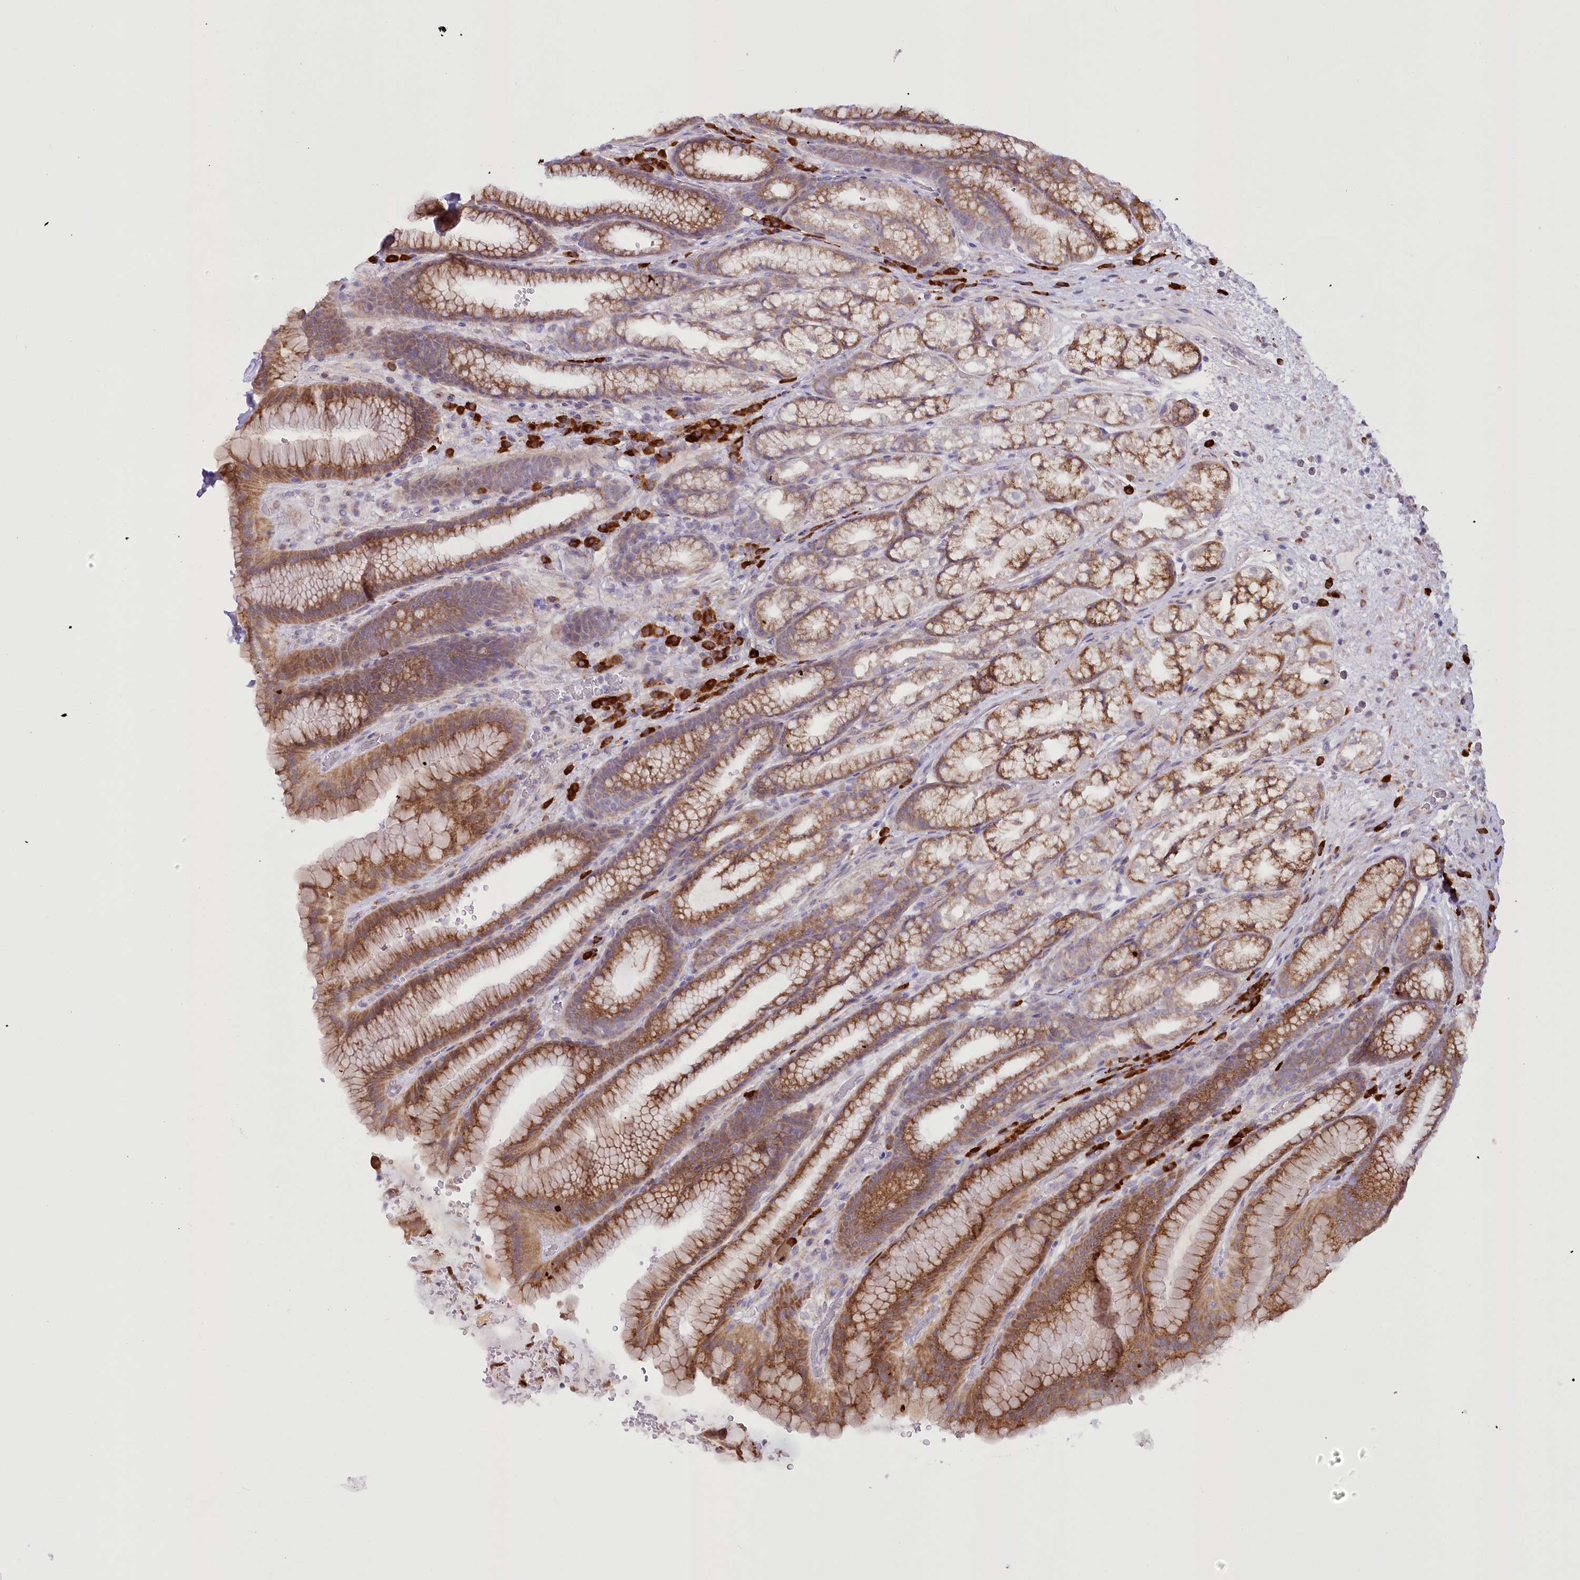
{"staining": {"intensity": "moderate", "quantity": "25%-75%", "location": "cytoplasmic/membranous"}, "tissue": "stomach", "cell_type": "Glandular cells", "image_type": "normal", "snomed": [{"axis": "morphology", "description": "Normal tissue, NOS"}, {"axis": "morphology", "description": "Adenocarcinoma, NOS"}, {"axis": "topography", "description": "Stomach"}], "caption": "Glandular cells display medium levels of moderate cytoplasmic/membranous expression in about 25%-75% of cells in normal stomach.", "gene": "NCKAP5", "patient": {"sex": "male", "age": 57}}